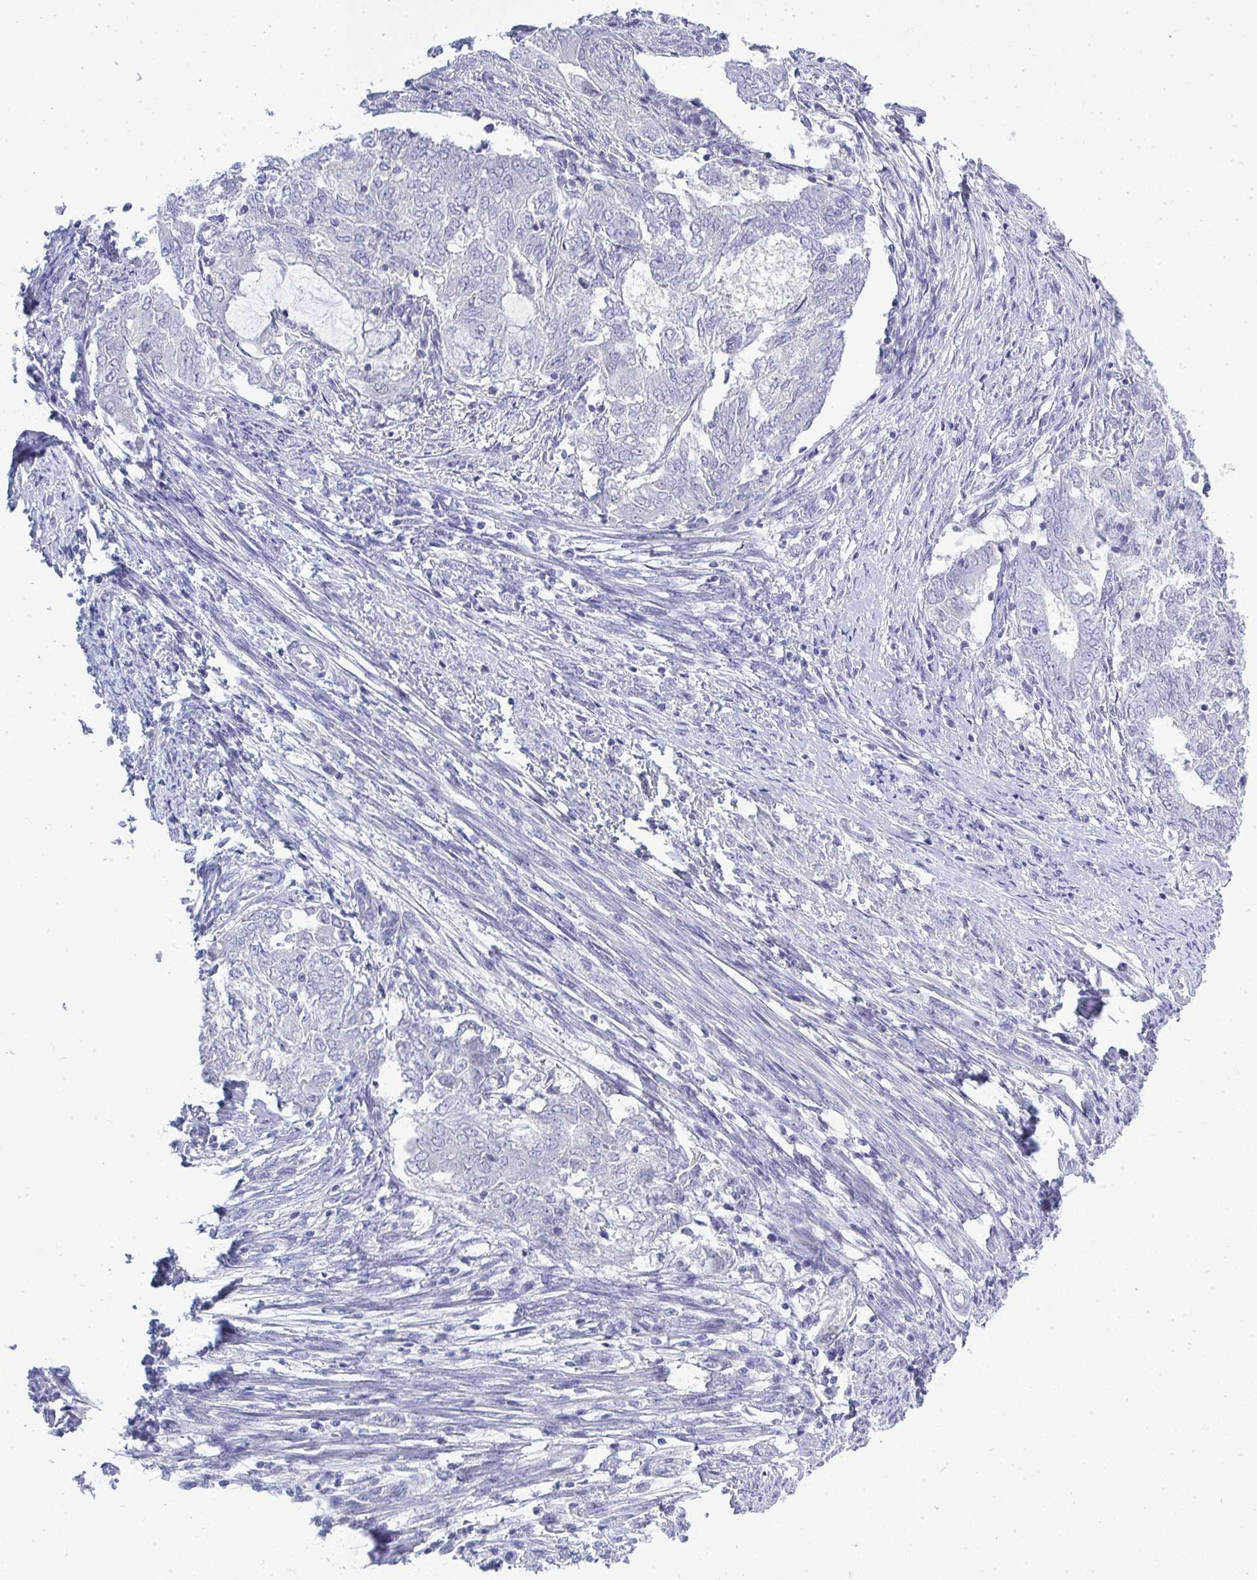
{"staining": {"intensity": "negative", "quantity": "none", "location": "none"}, "tissue": "endometrial cancer", "cell_type": "Tumor cells", "image_type": "cancer", "snomed": [{"axis": "morphology", "description": "Adenocarcinoma, NOS"}, {"axis": "topography", "description": "Endometrium"}], "caption": "The micrograph reveals no staining of tumor cells in adenocarcinoma (endometrial).", "gene": "TMEM82", "patient": {"sex": "female", "age": 62}}